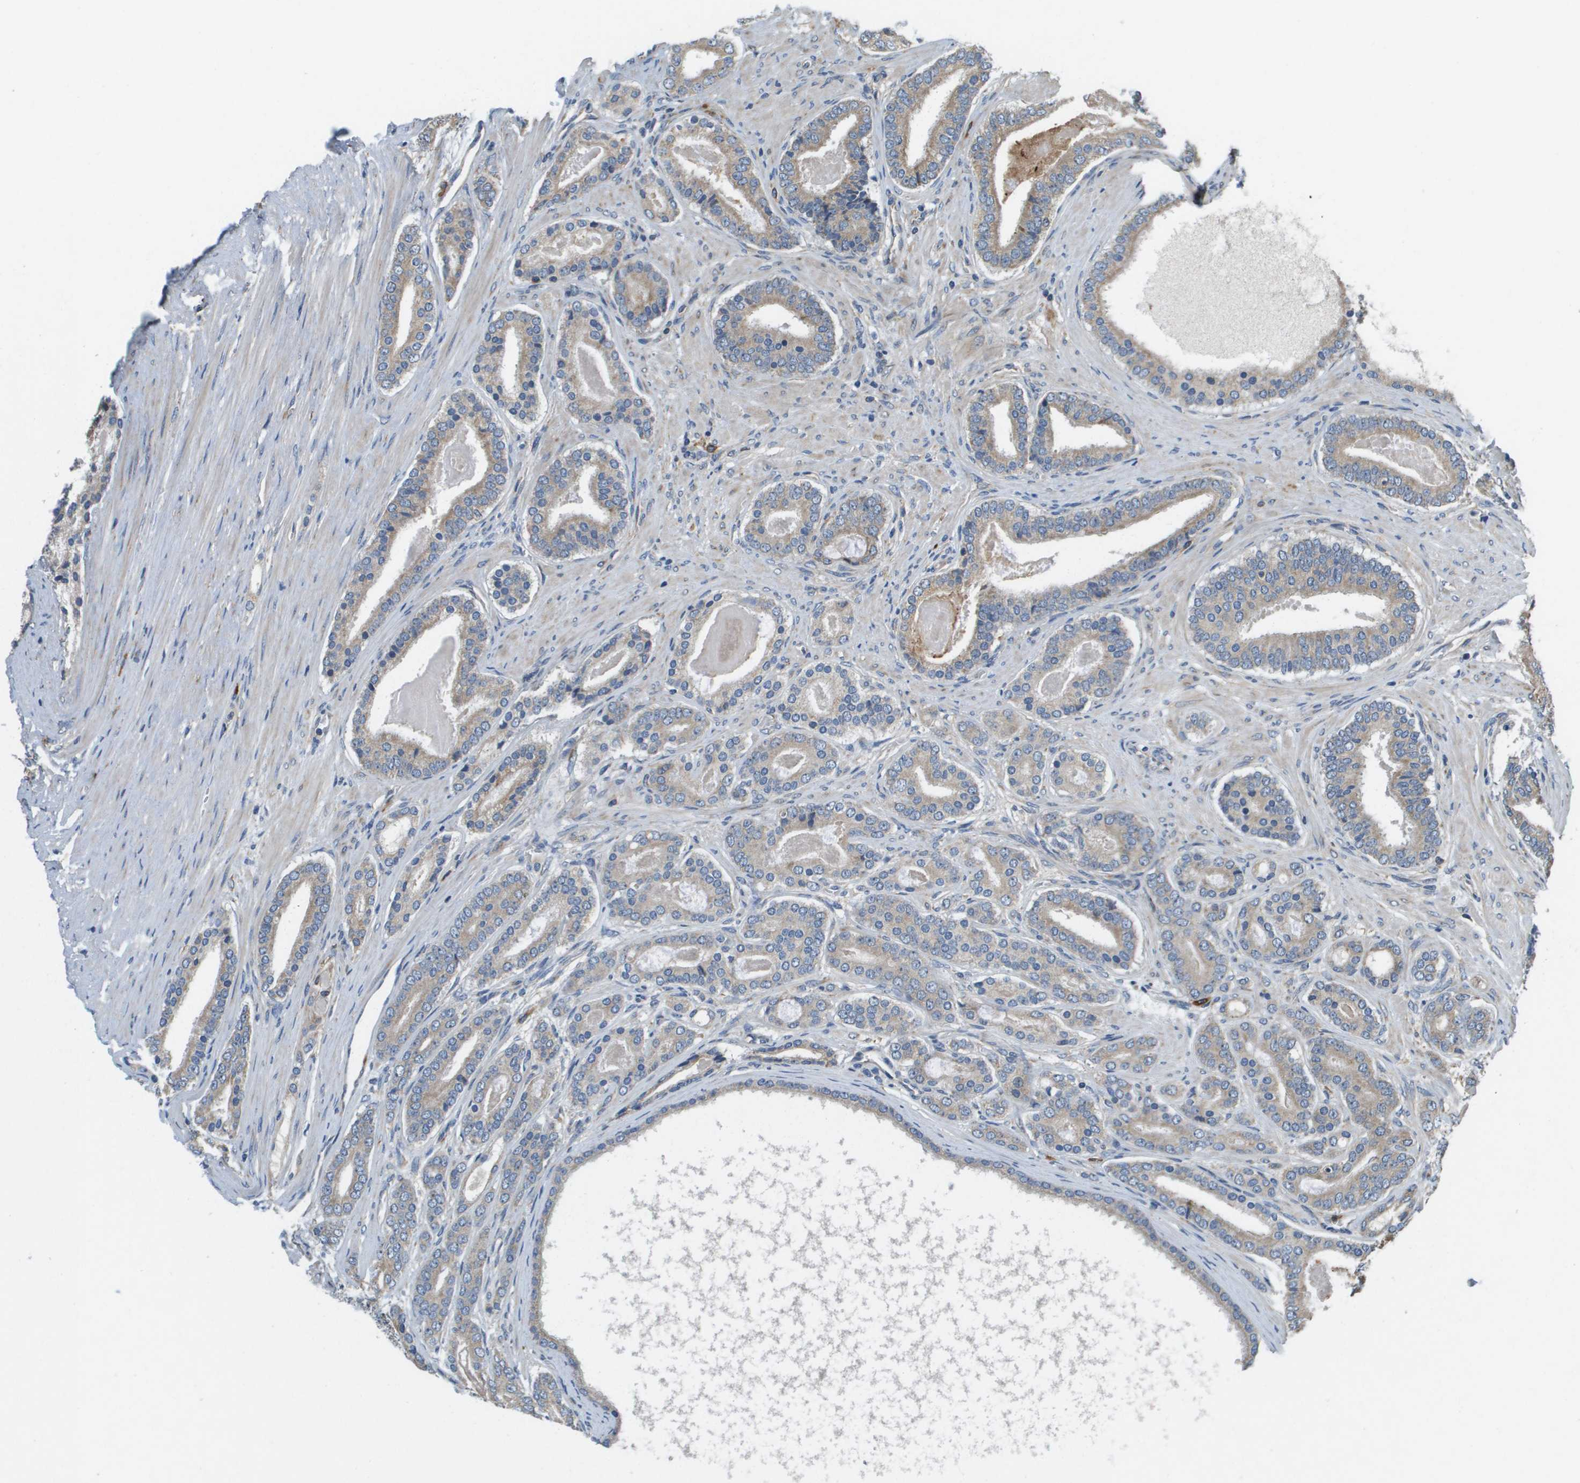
{"staining": {"intensity": "weak", "quantity": "<25%", "location": "cytoplasmic/membranous"}, "tissue": "prostate cancer", "cell_type": "Tumor cells", "image_type": "cancer", "snomed": [{"axis": "morphology", "description": "Adenocarcinoma, High grade"}, {"axis": "topography", "description": "Prostate"}], "caption": "Tumor cells show no significant positivity in prostate cancer.", "gene": "SAMSN1", "patient": {"sex": "male", "age": 60}}